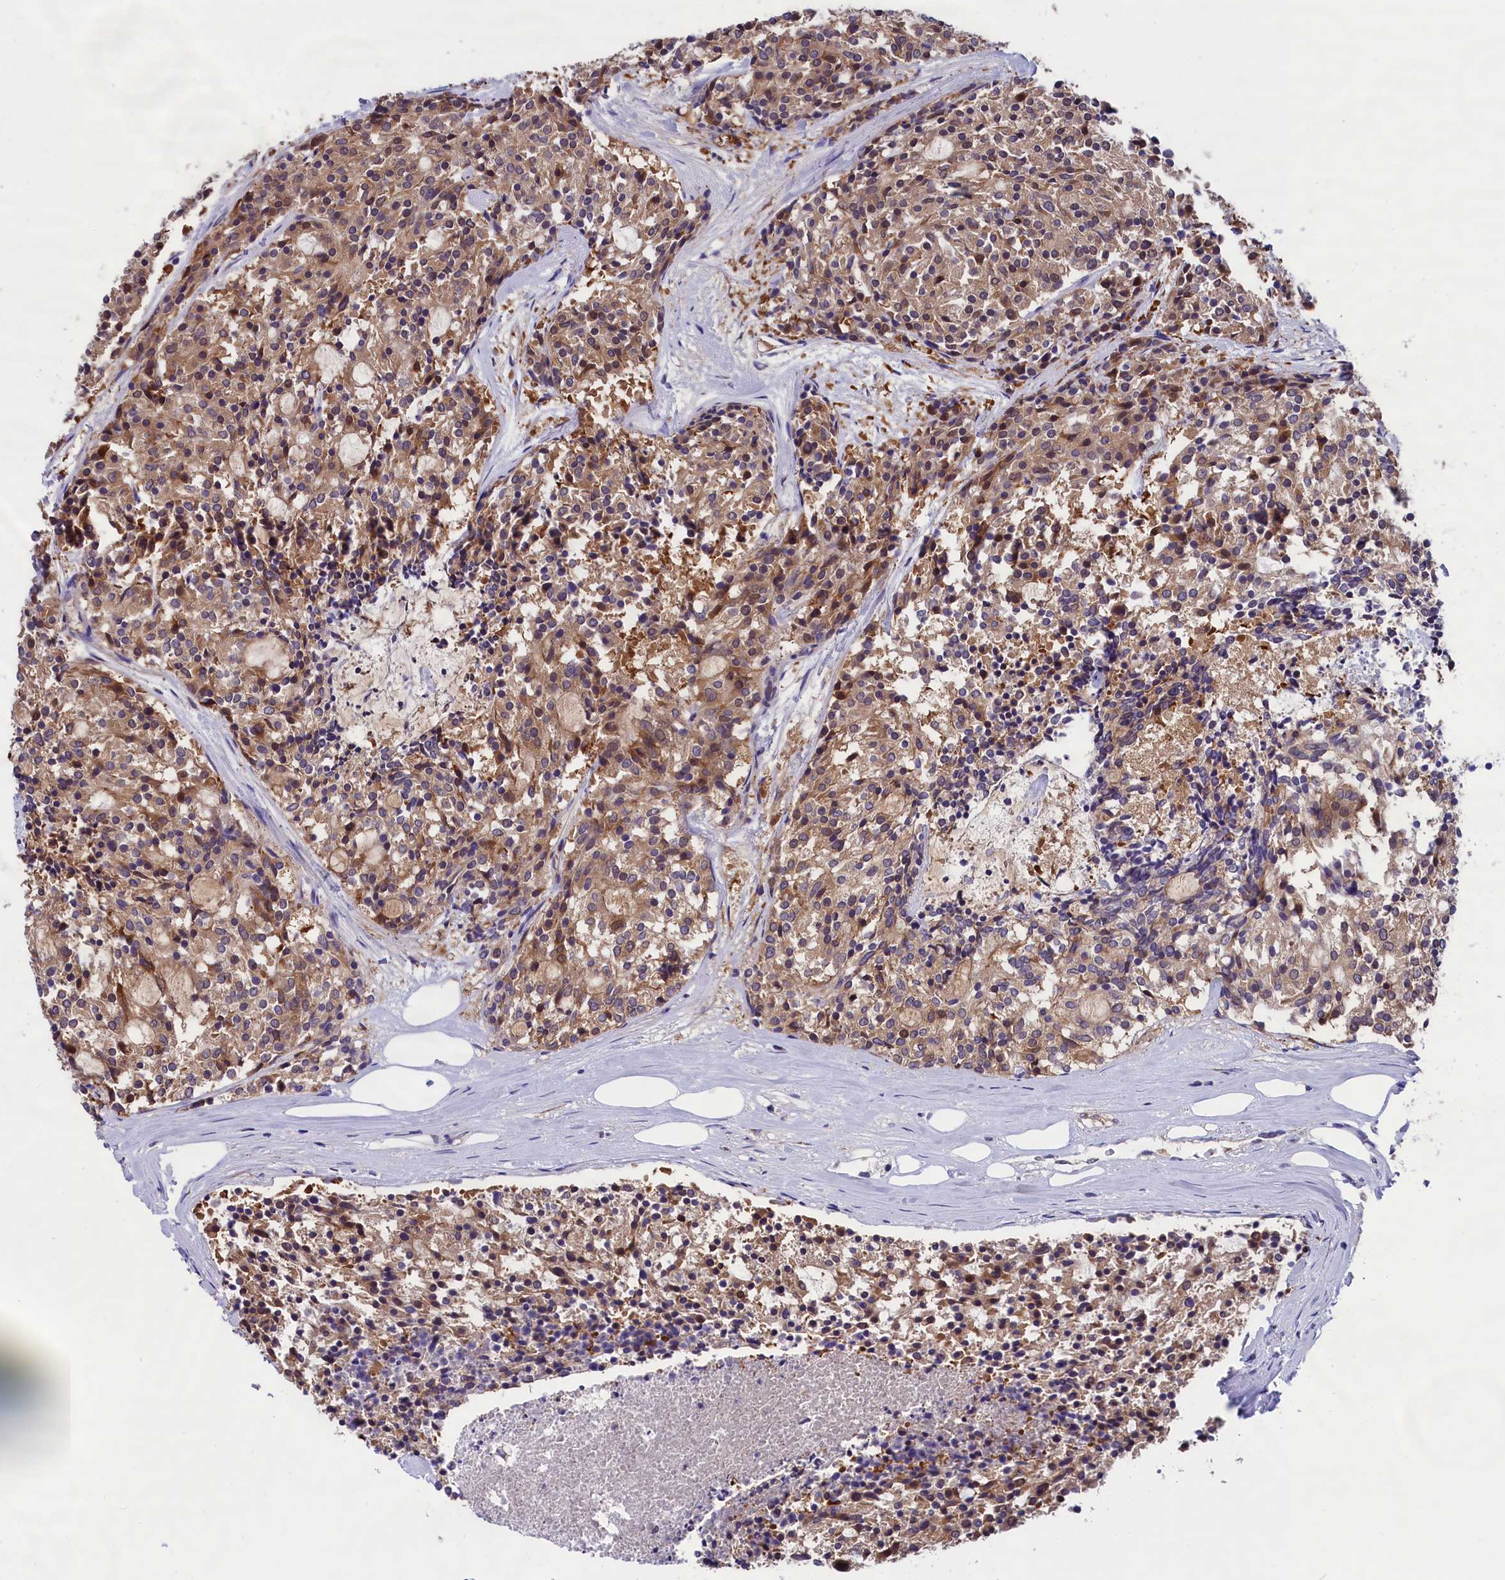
{"staining": {"intensity": "moderate", "quantity": ">75%", "location": "cytoplasmic/membranous"}, "tissue": "carcinoid", "cell_type": "Tumor cells", "image_type": "cancer", "snomed": [{"axis": "morphology", "description": "Carcinoid, malignant, NOS"}, {"axis": "topography", "description": "Pancreas"}], "caption": "This photomicrograph displays immunohistochemistry staining of carcinoid, with medium moderate cytoplasmic/membranous expression in approximately >75% of tumor cells.", "gene": "ABCC8", "patient": {"sex": "female", "age": 54}}